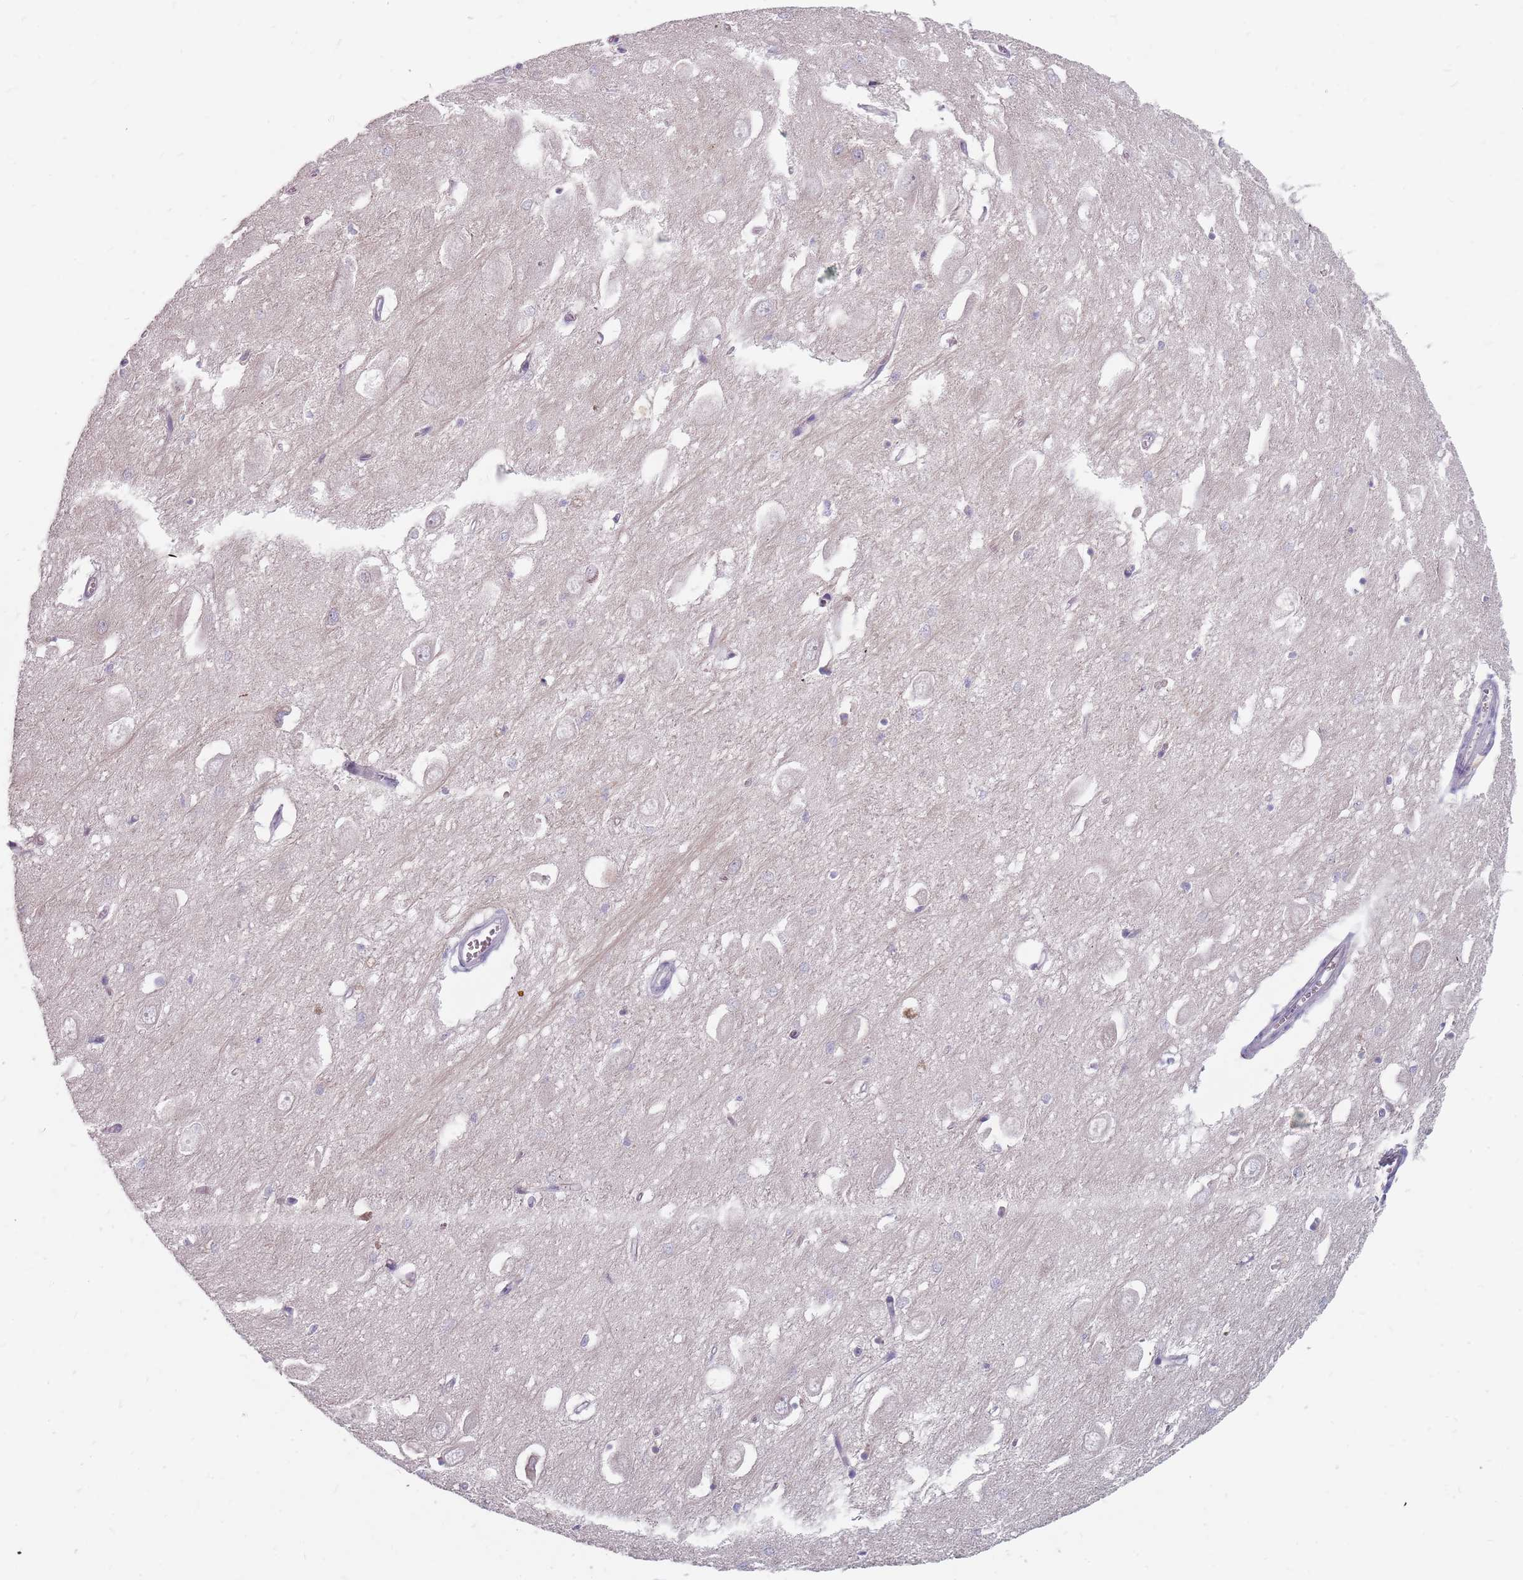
{"staining": {"intensity": "negative", "quantity": "none", "location": "none"}, "tissue": "hippocampus", "cell_type": "Glial cells", "image_type": "normal", "snomed": [{"axis": "morphology", "description": "Normal tissue, NOS"}, {"axis": "topography", "description": "Hippocampus"}], "caption": "Glial cells show no significant protein positivity in normal hippocampus. The staining was performed using DAB (3,3'-diaminobenzidine) to visualize the protein expression in brown, while the nuclei were stained in blue with hematoxylin (Magnification: 20x).", "gene": "CMTR2", "patient": {"sex": "female", "age": 64}}